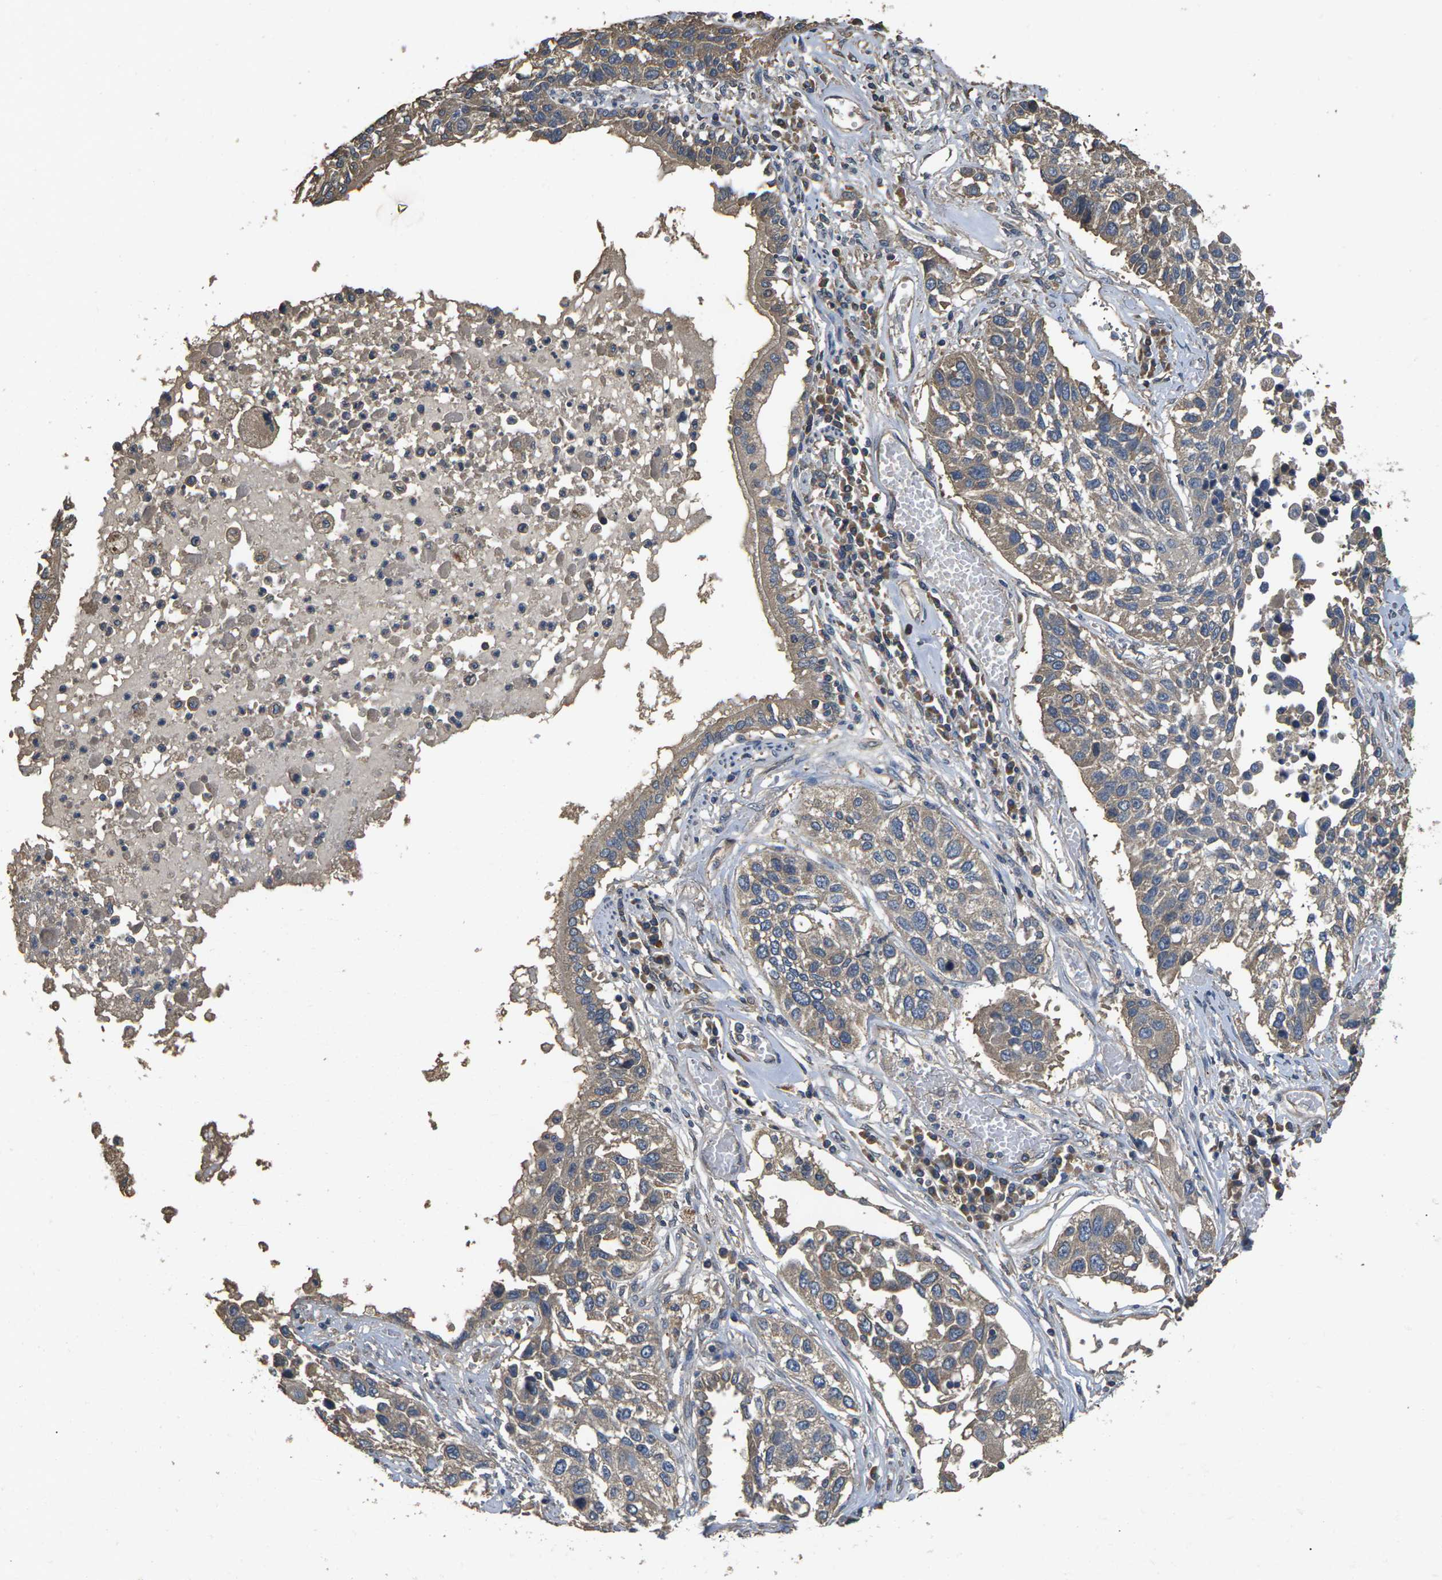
{"staining": {"intensity": "weak", "quantity": "25%-75%", "location": "cytoplasmic/membranous"}, "tissue": "lung cancer", "cell_type": "Tumor cells", "image_type": "cancer", "snomed": [{"axis": "morphology", "description": "Squamous cell carcinoma, NOS"}, {"axis": "topography", "description": "Lung"}], "caption": "Protein analysis of lung squamous cell carcinoma tissue exhibits weak cytoplasmic/membranous staining in approximately 25%-75% of tumor cells.", "gene": "B4GAT1", "patient": {"sex": "male", "age": 71}}